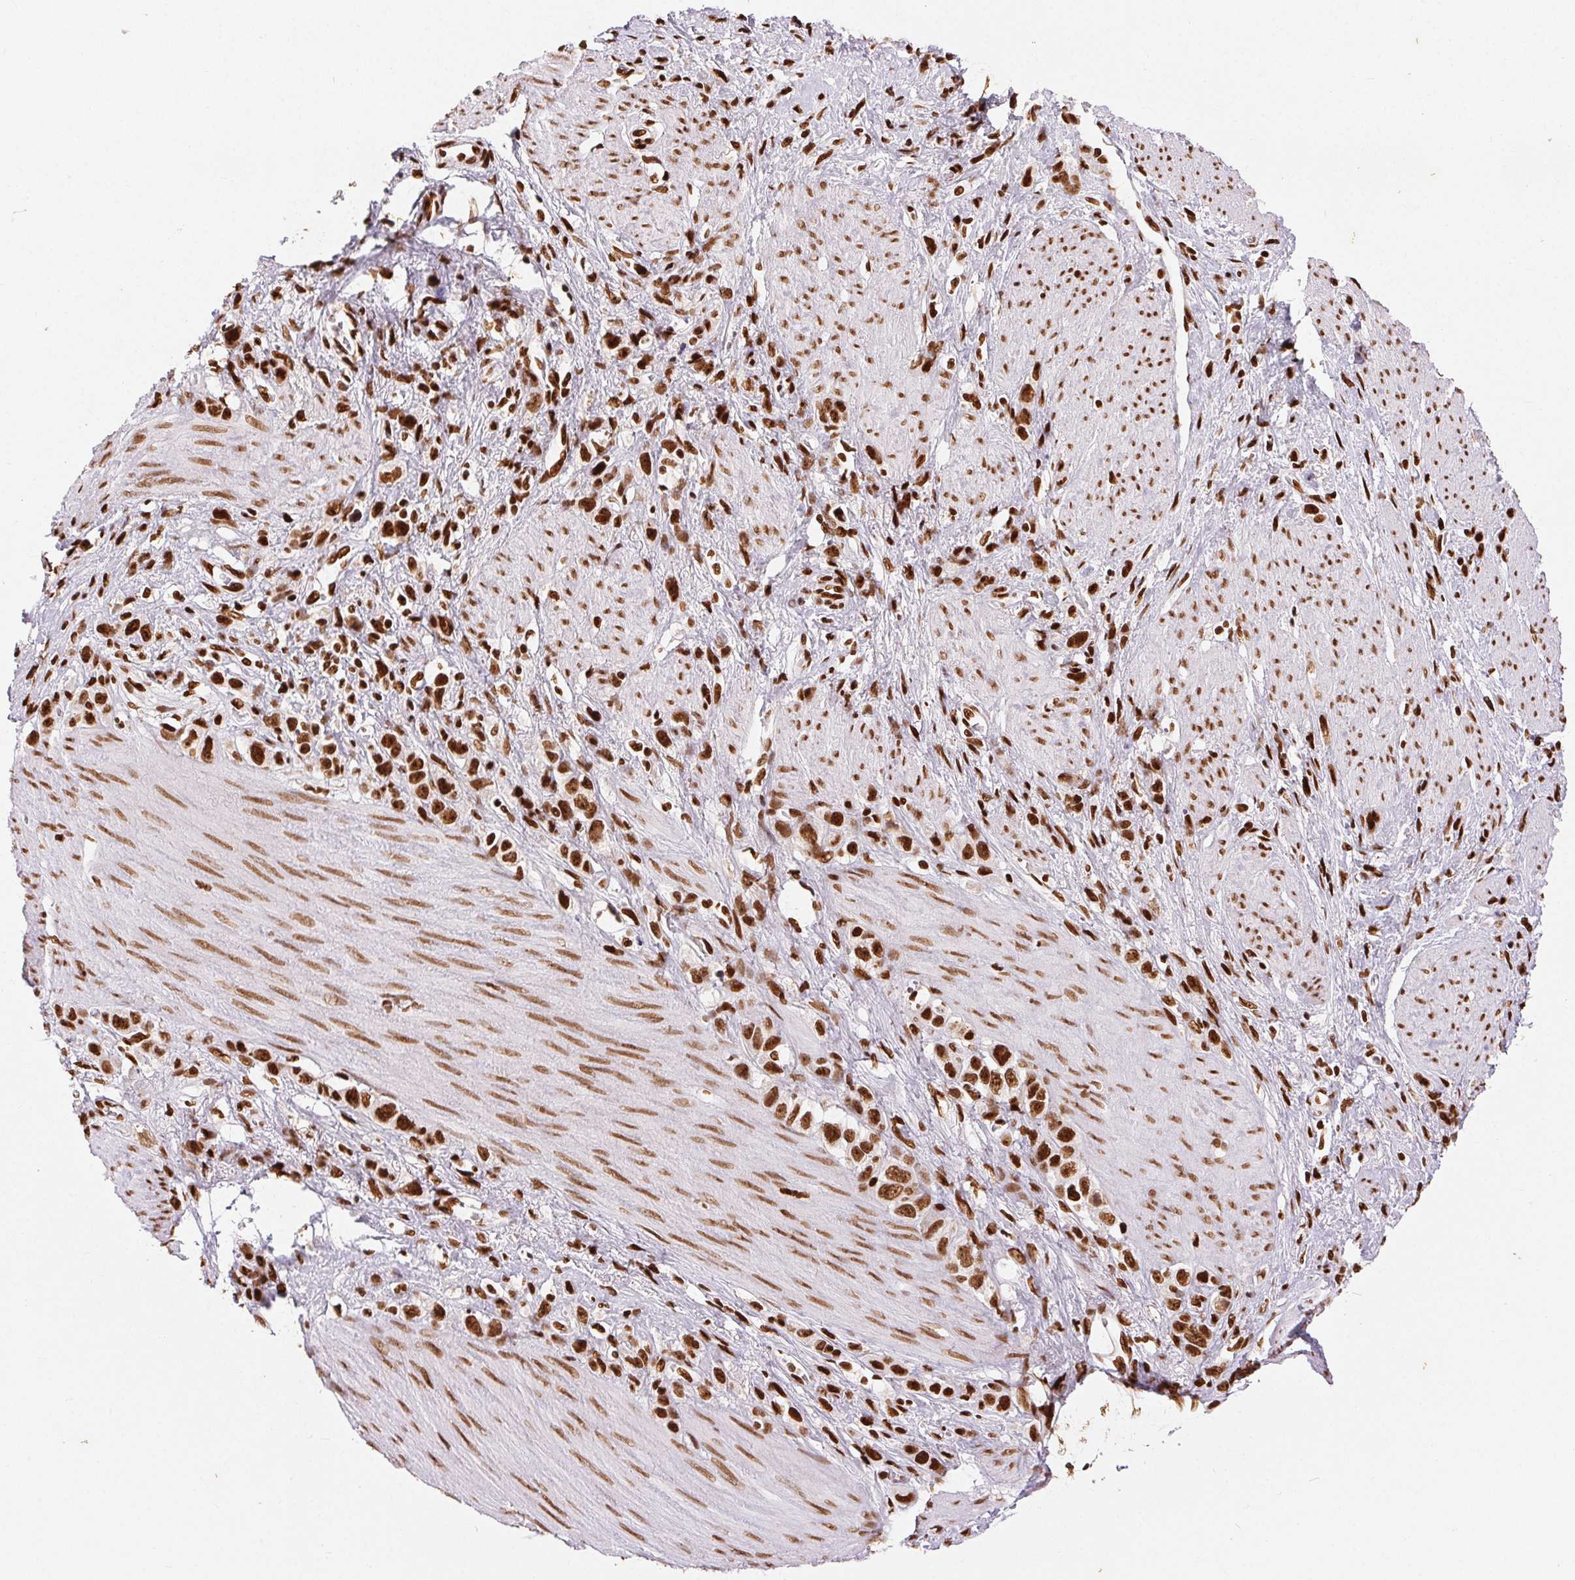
{"staining": {"intensity": "strong", "quantity": ">75%", "location": "nuclear"}, "tissue": "stomach cancer", "cell_type": "Tumor cells", "image_type": "cancer", "snomed": [{"axis": "morphology", "description": "Adenocarcinoma, NOS"}, {"axis": "topography", "description": "Stomach"}], "caption": "Stomach adenocarcinoma stained with a protein marker displays strong staining in tumor cells.", "gene": "ZNF80", "patient": {"sex": "female", "age": 65}}